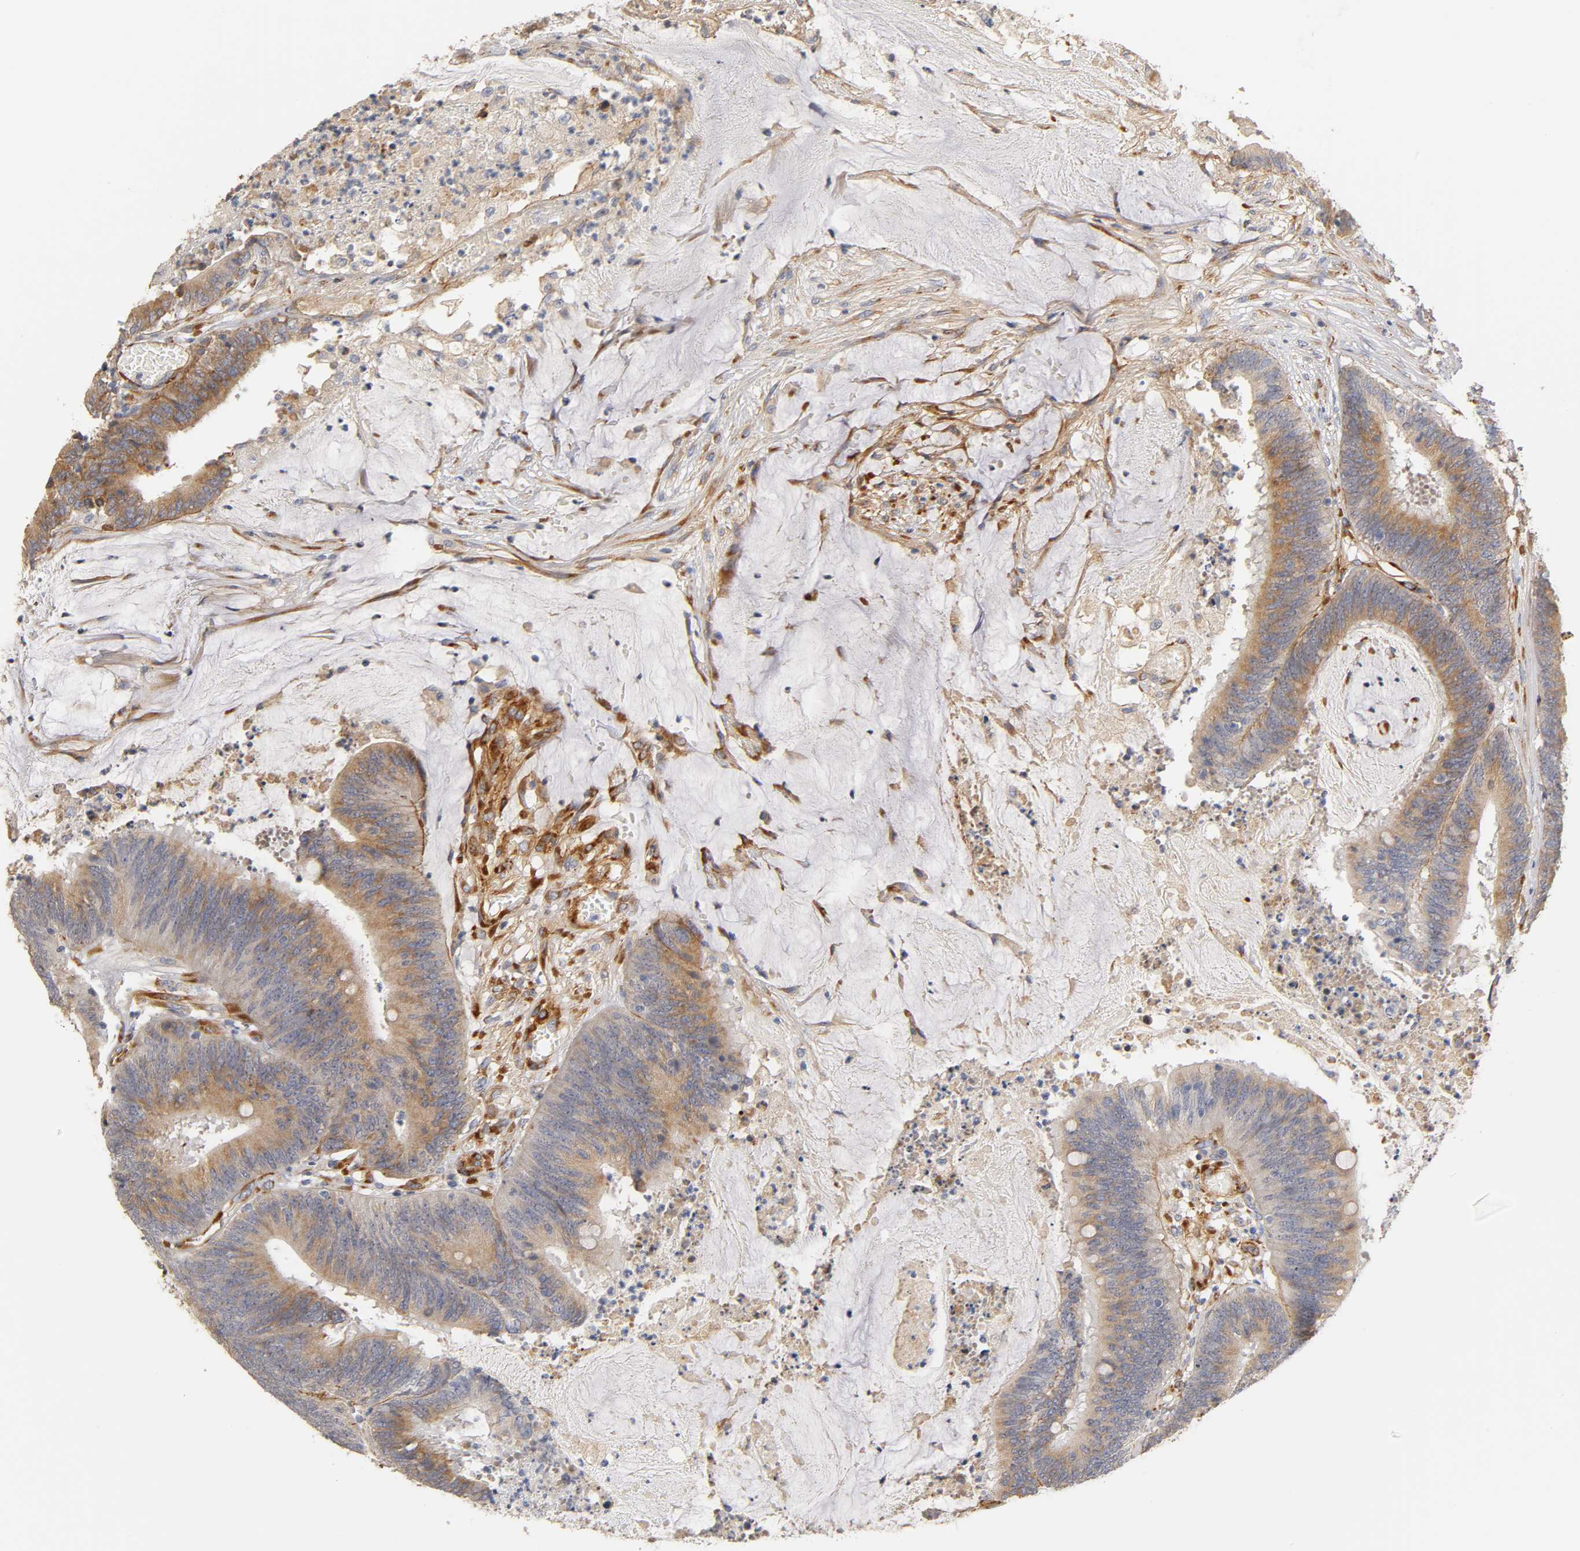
{"staining": {"intensity": "weak", "quantity": ">75%", "location": "cytoplasmic/membranous"}, "tissue": "colorectal cancer", "cell_type": "Tumor cells", "image_type": "cancer", "snomed": [{"axis": "morphology", "description": "Adenocarcinoma, NOS"}, {"axis": "topography", "description": "Rectum"}], "caption": "Immunohistochemical staining of colorectal cancer (adenocarcinoma) exhibits low levels of weak cytoplasmic/membranous positivity in about >75% of tumor cells.", "gene": "LAMB1", "patient": {"sex": "female", "age": 66}}